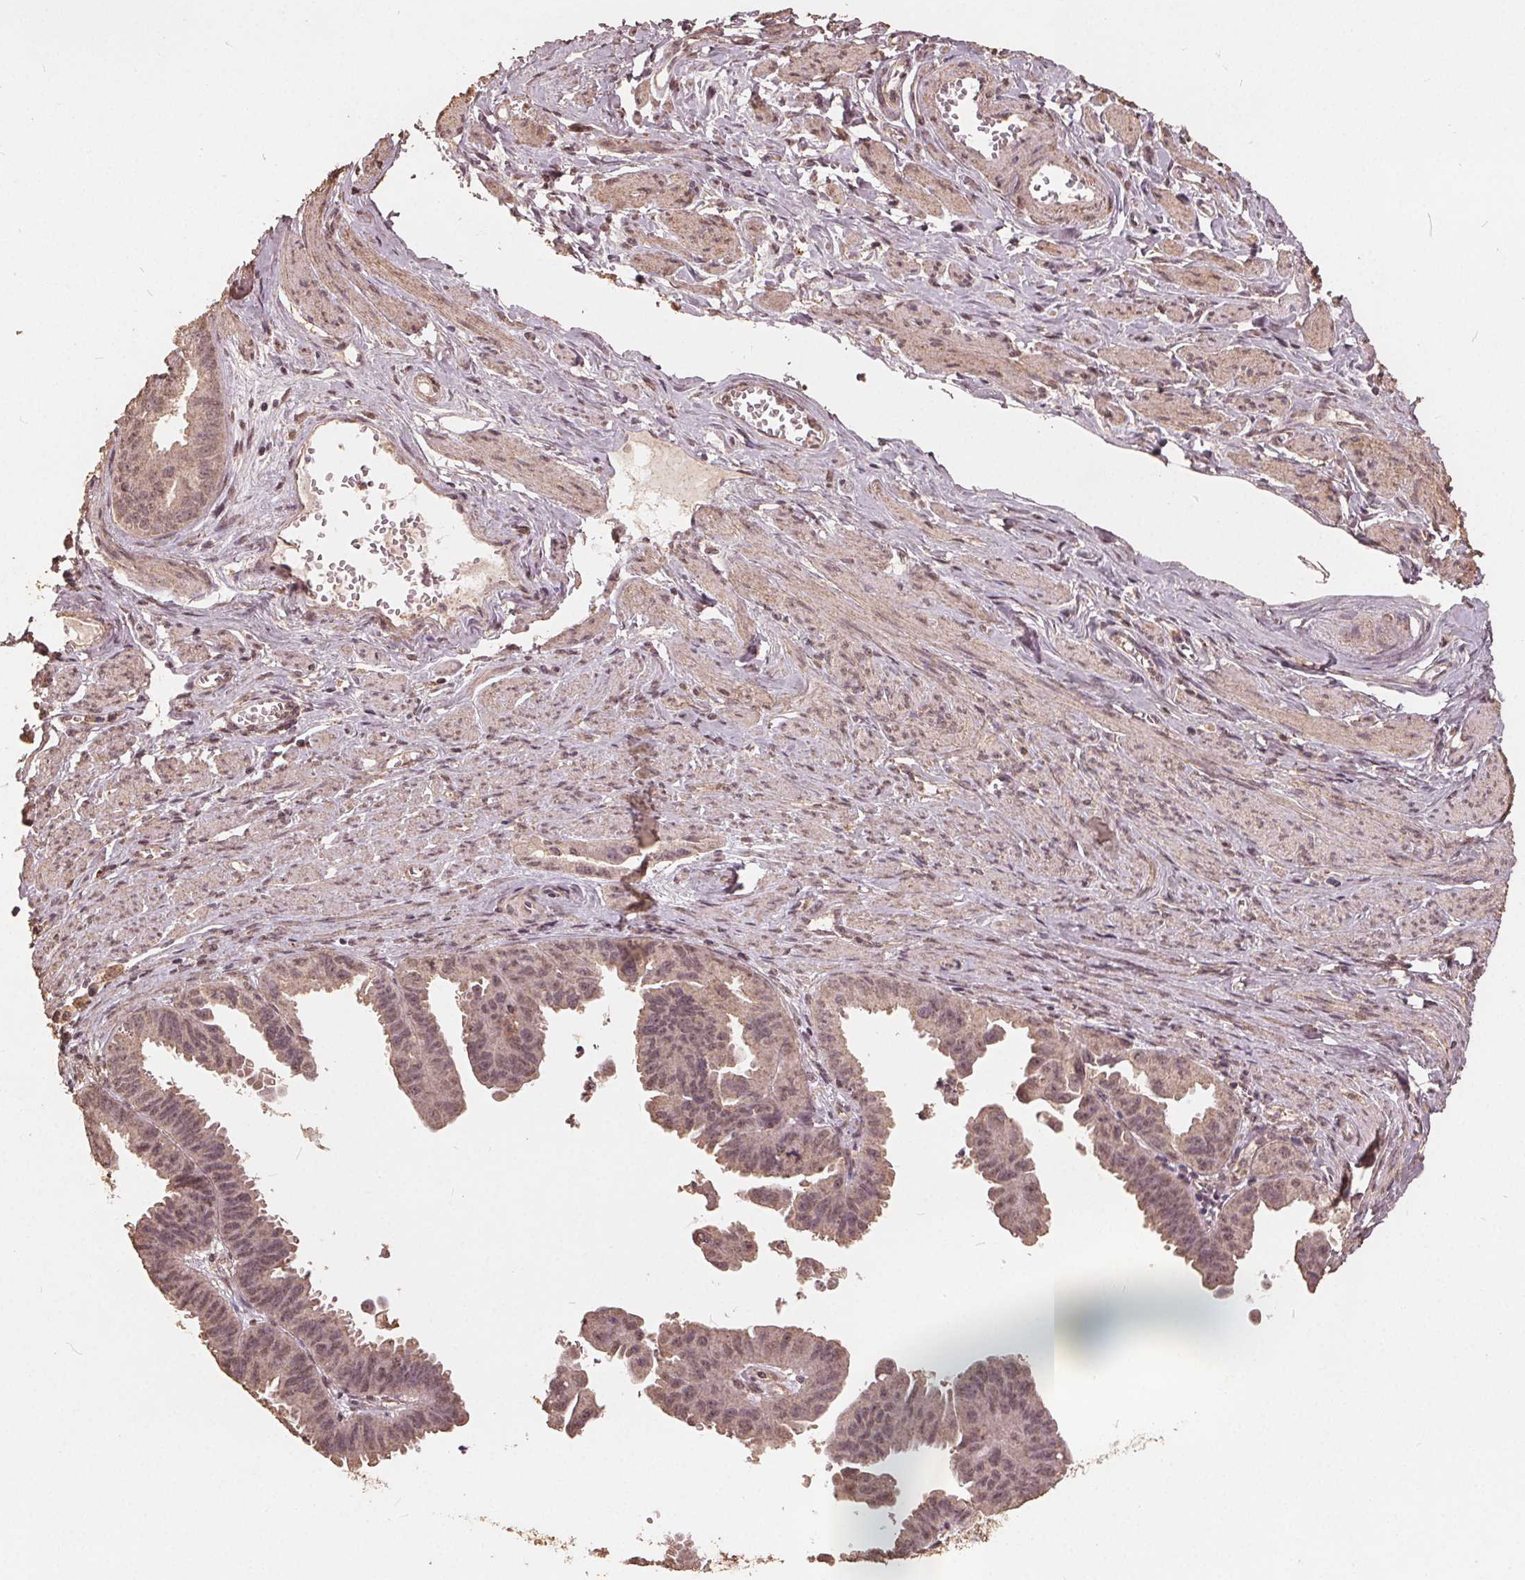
{"staining": {"intensity": "weak", "quantity": "25%-75%", "location": "cytoplasmic/membranous,nuclear"}, "tissue": "ovarian cancer", "cell_type": "Tumor cells", "image_type": "cancer", "snomed": [{"axis": "morphology", "description": "Carcinoma, endometroid"}, {"axis": "topography", "description": "Ovary"}], "caption": "Immunohistochemical staining of human ovarian cancer reveals weak cytoplasmic/membranous and nuclear protein staining in approximately 25%-75% of tumor cells. Nuclei are stained in blue.", "gene": "DSG3", "patient": {"sex": "female", "age": 85}}